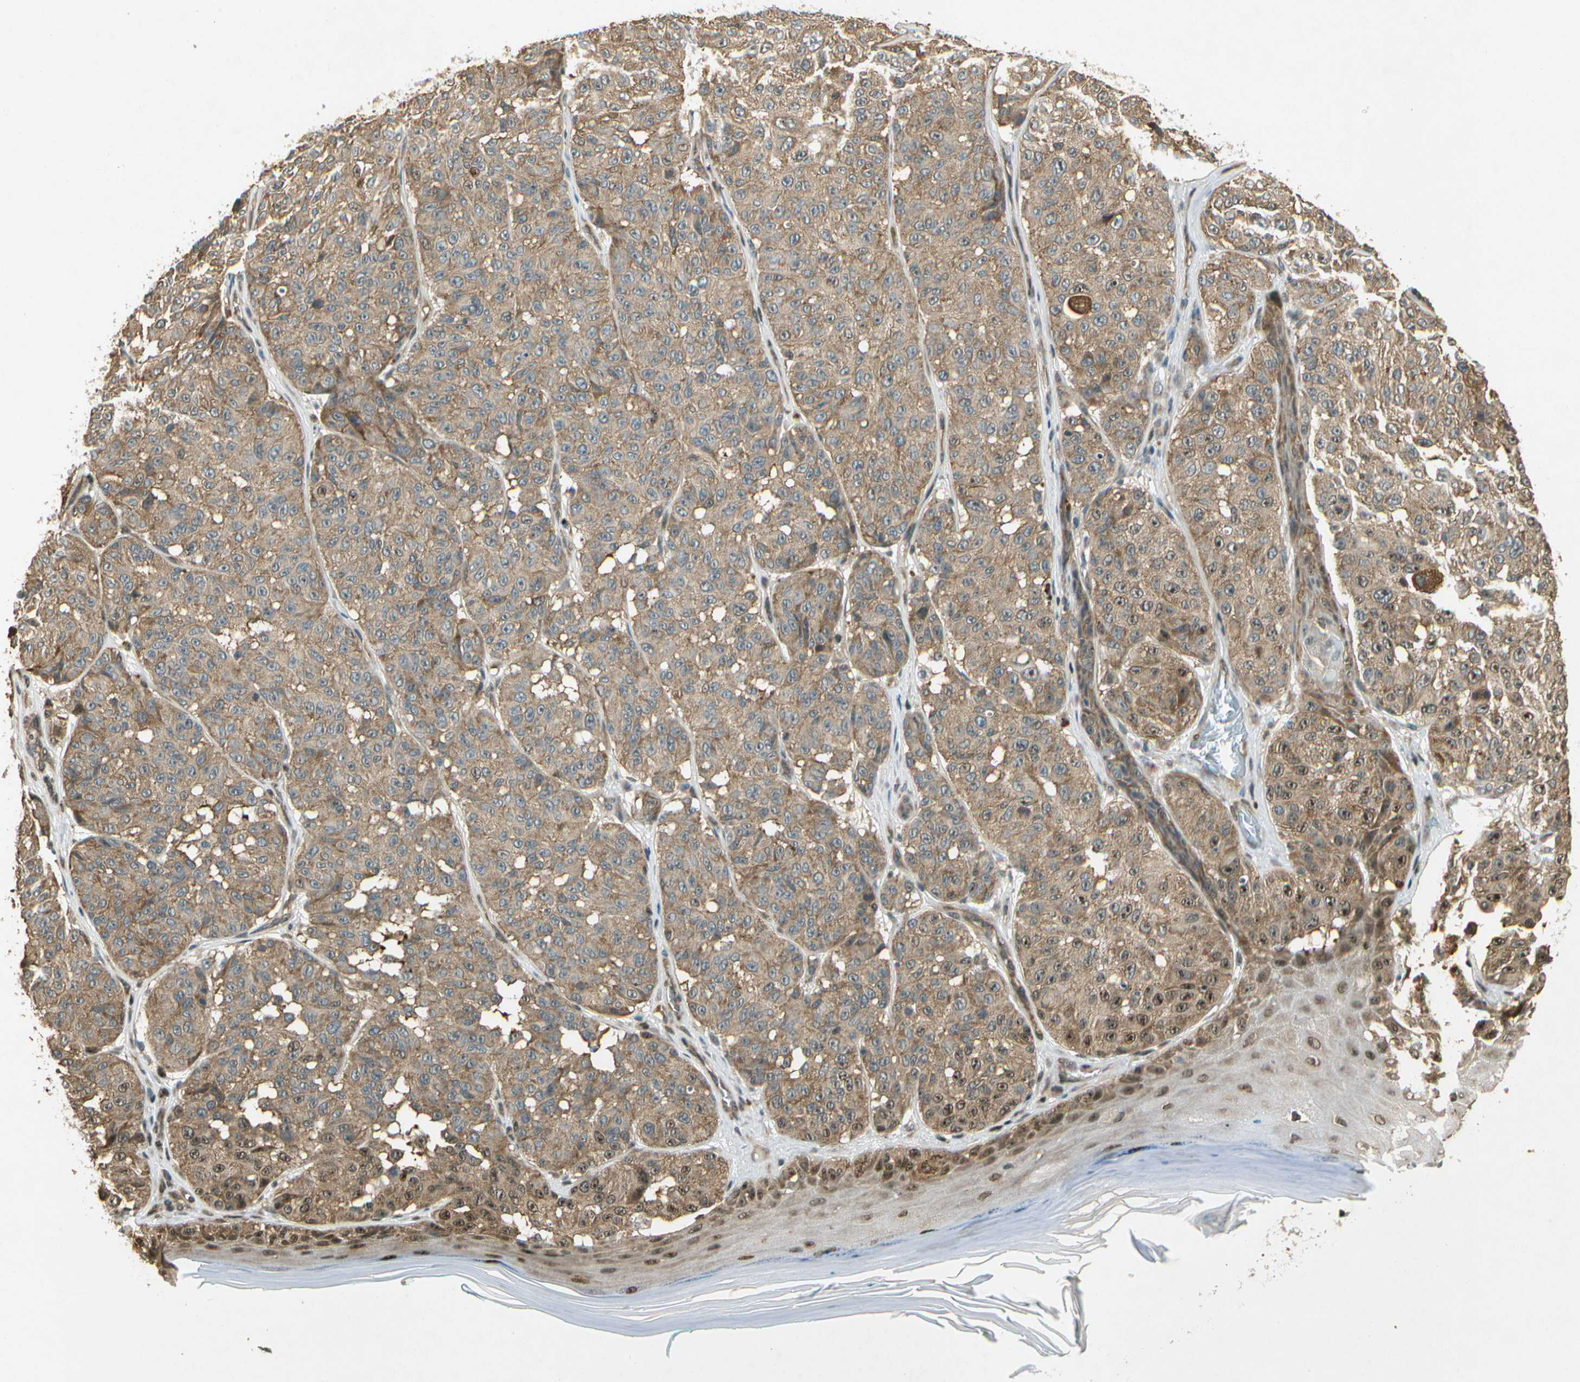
{"staining": {"intensity": "moderate", "quantity": ">75%", "location": "cytoplasmic/membranous"}, "tissue": "melanoma", "cell_type": "Tumor cells", "image_type": "cancer", "snomed": [{"axis": "morphology", "description": "Malignant melanoma, NOS"}, {"axis": "topography", "description": "Skin"}], "caption": "DAB immunohistochemical staining of melanoma shows moderate cytoplasmic/membranous protein positivity in approximately >75% of tumor cells.", "gene": "EIF1AX", "patient": {"sex": "female", "age": 46}}